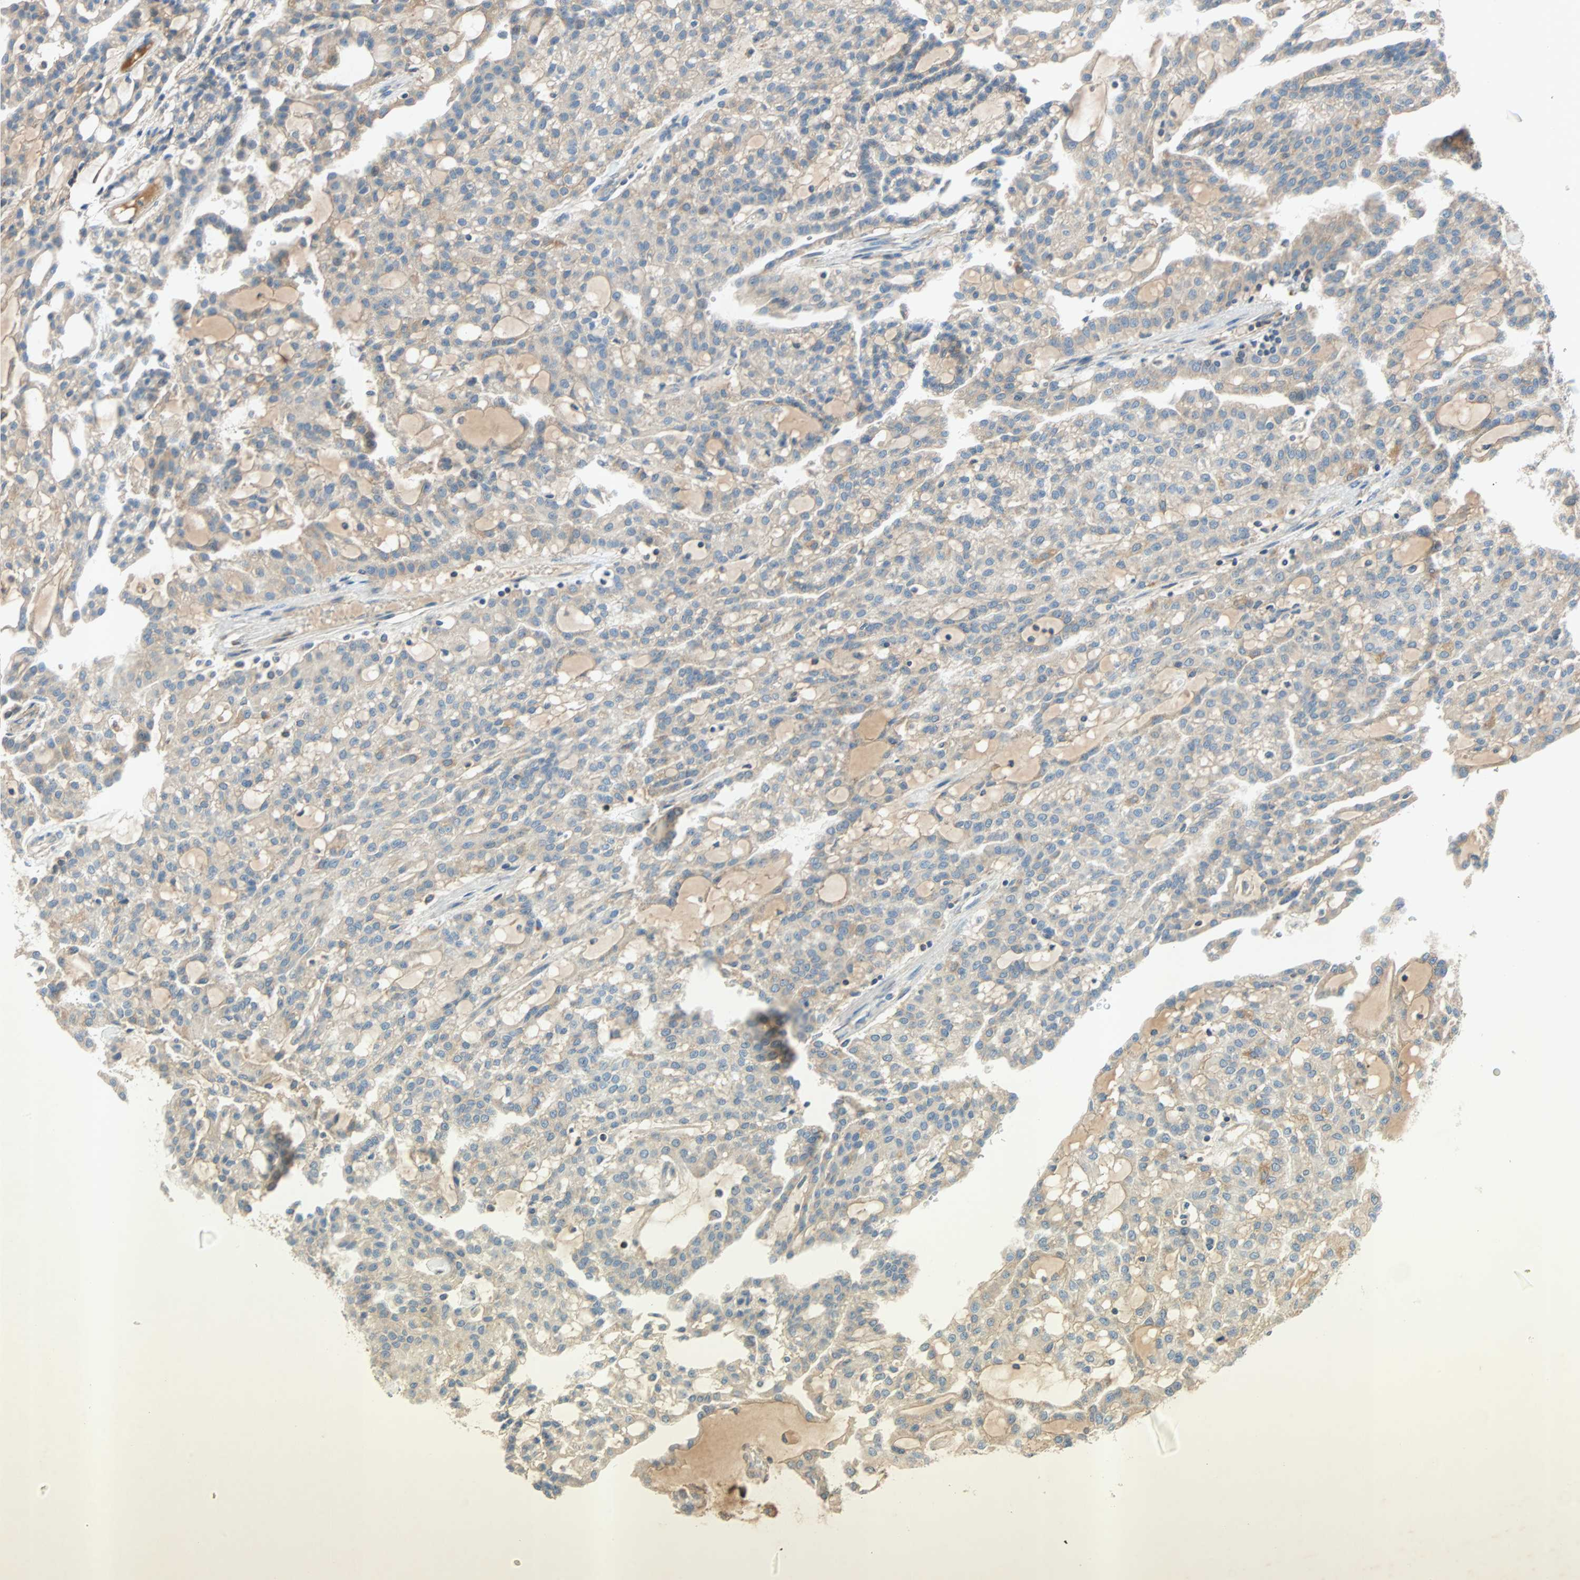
{"staining": {"intensity": "weak", "quantity": ">75%", "location": "cytoplasmic/membranous"}, "tissue": "renal cancer", "cell_type": "Tumor cells", "image_type": "cancer", "snomed": [{"axis": "morphology", "description": "Adenocarcinoma, NOS"}, {"axis": "topography", "description": "Kidney"}], "caption": "Immunohistochemical staining of renal adenocarcinoma reveals weak cytoplasmic/membranous protein staining in about >75% of tumor cells.", "gene": "XYLT1", "patient": {"sex": "male", "age": 63}}